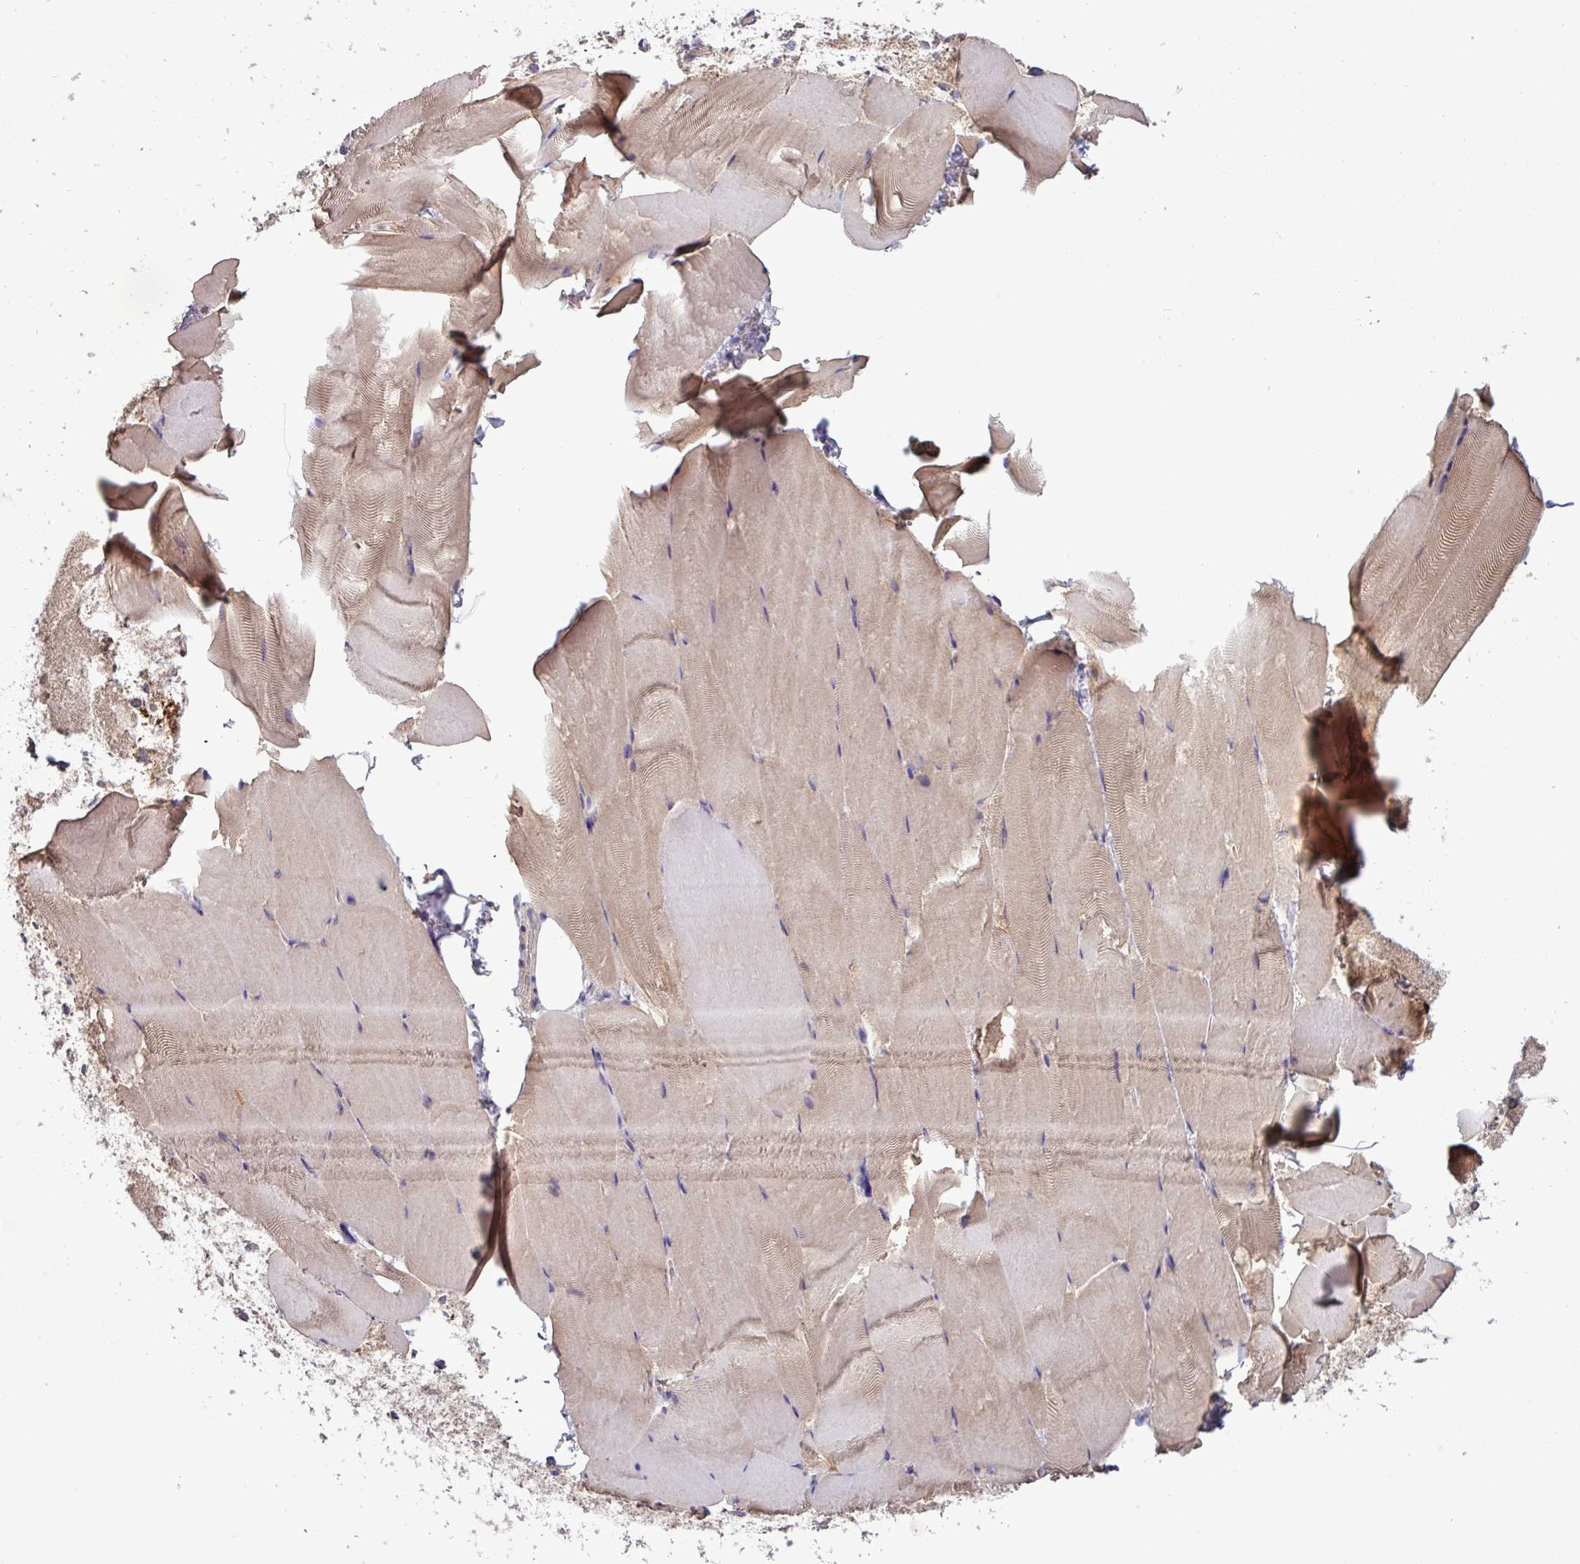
{"staining": {"intensity": "weak", "quantity": "25%-75%", "location": "cytoplasmic/membranous"}, "tissue": "skeletal muscle", "cell_type": "Myocytes", "image_type": "normal", "snomed": [{"axis": "morphology", "description": "Normal tissue, NOS"}, {"axis": "topography", "description": "Skeletal muscle"}], "caption": "An image of skeletal muscle stained for a protein reveals weak cytoplasmic/membranous brown staining in myocytes. The staining is performed using DAB brown chromogen to label protein expression. The nuclei are counter-stained blue using hematoxylin.", "gene": "TMEM62", "patient": {"sex": "female", "age": 64}}